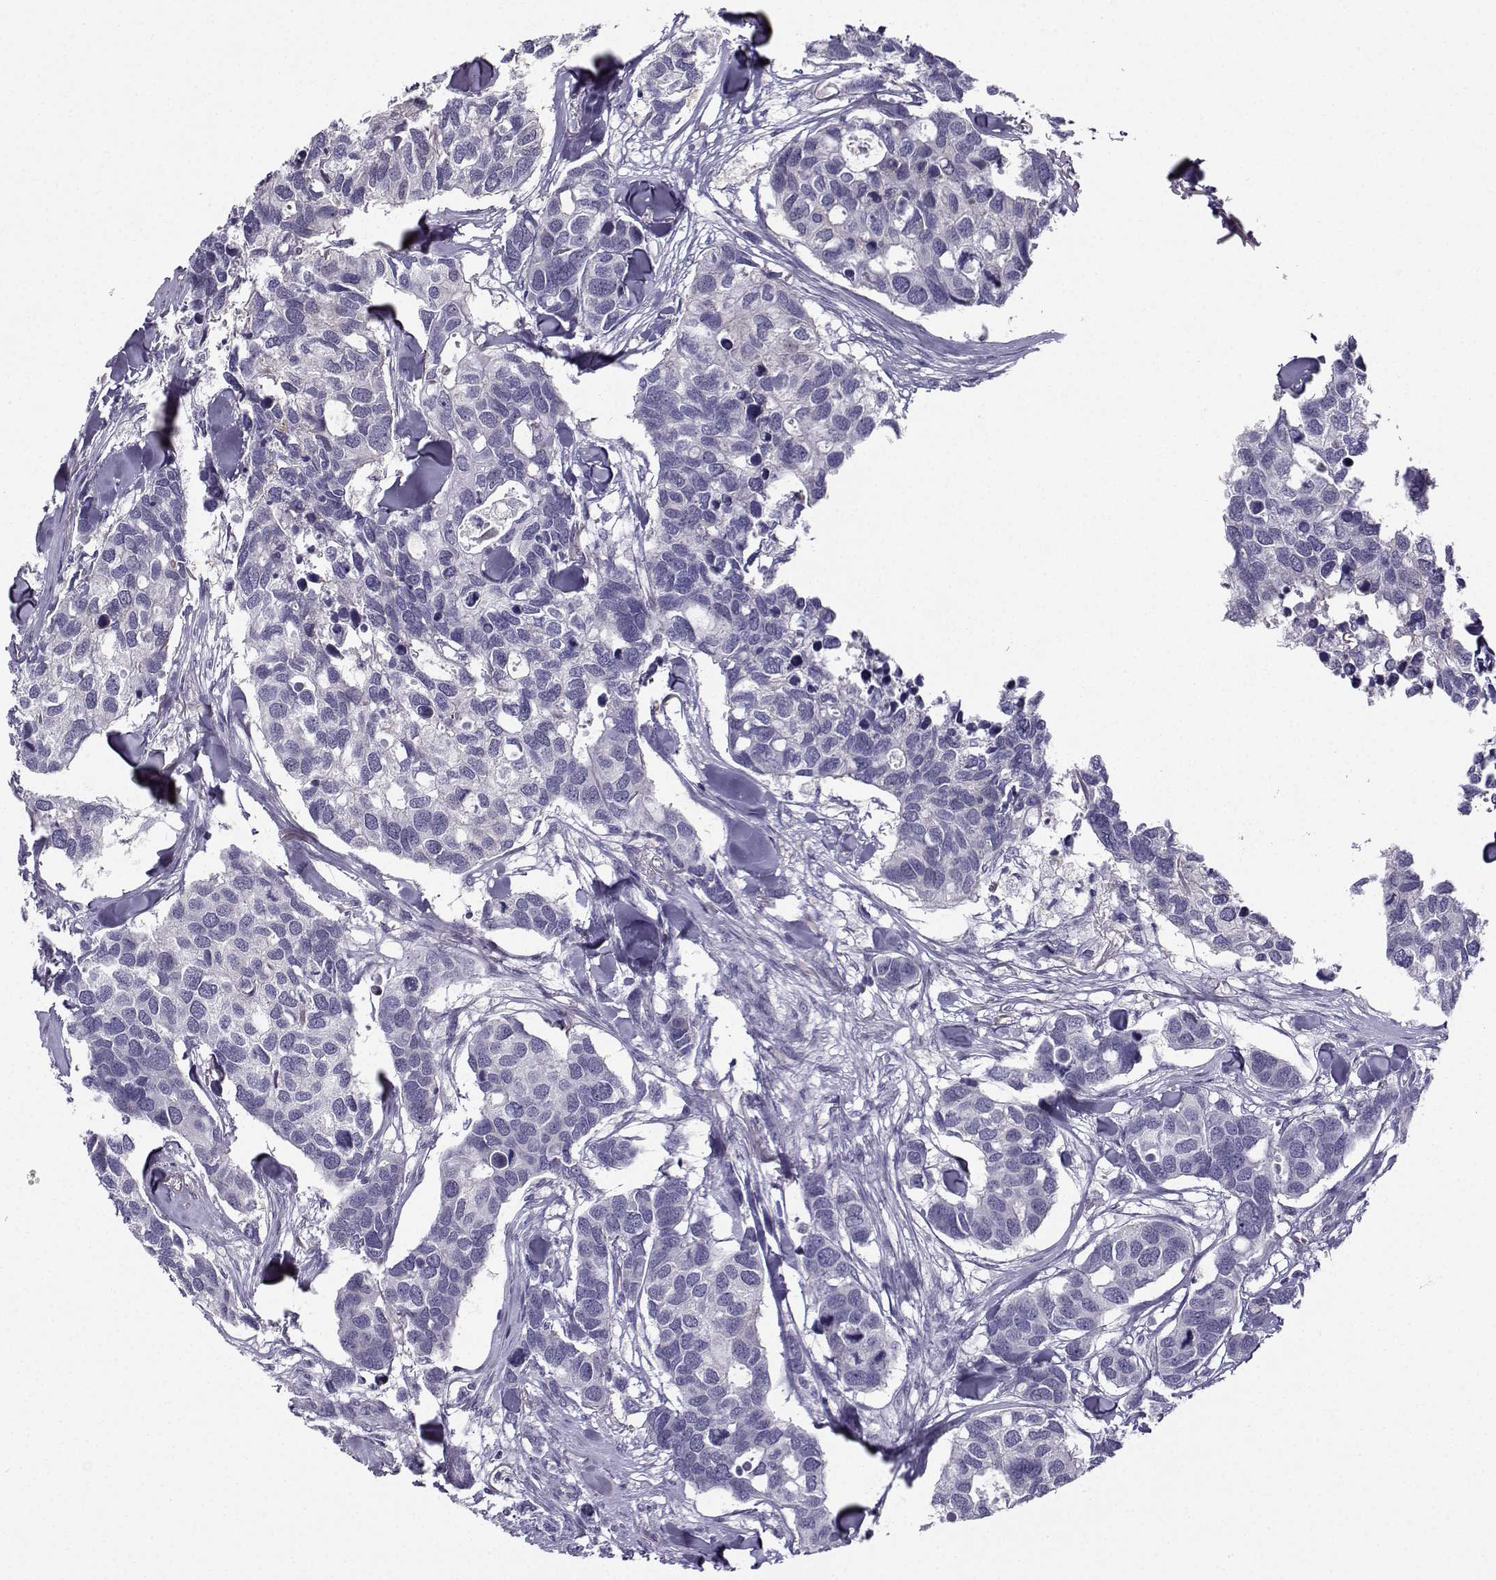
{"staining": {"intensity": "negative", "quantity": "none", "location": "none"}, "tissue": "breast cancer", "cell_type": "Tumor cells", "image_type": "cancer", "snomed": [{"axis": "morphology", "description": "Duct carcinoma"}, {"axis": "topography", "description": "Breast"}], "caption": "Immunohistochemistry photomicrograph of neoplastic tissue: human breast intraductal carcinoma stained with DAB (3,3'-diaminobenzidine) reveals no significant protein staining in tumor cells. Nuclei are stained in blue.", "gene": "NQO1", "patient": {"sex": "female", "age": 83}}